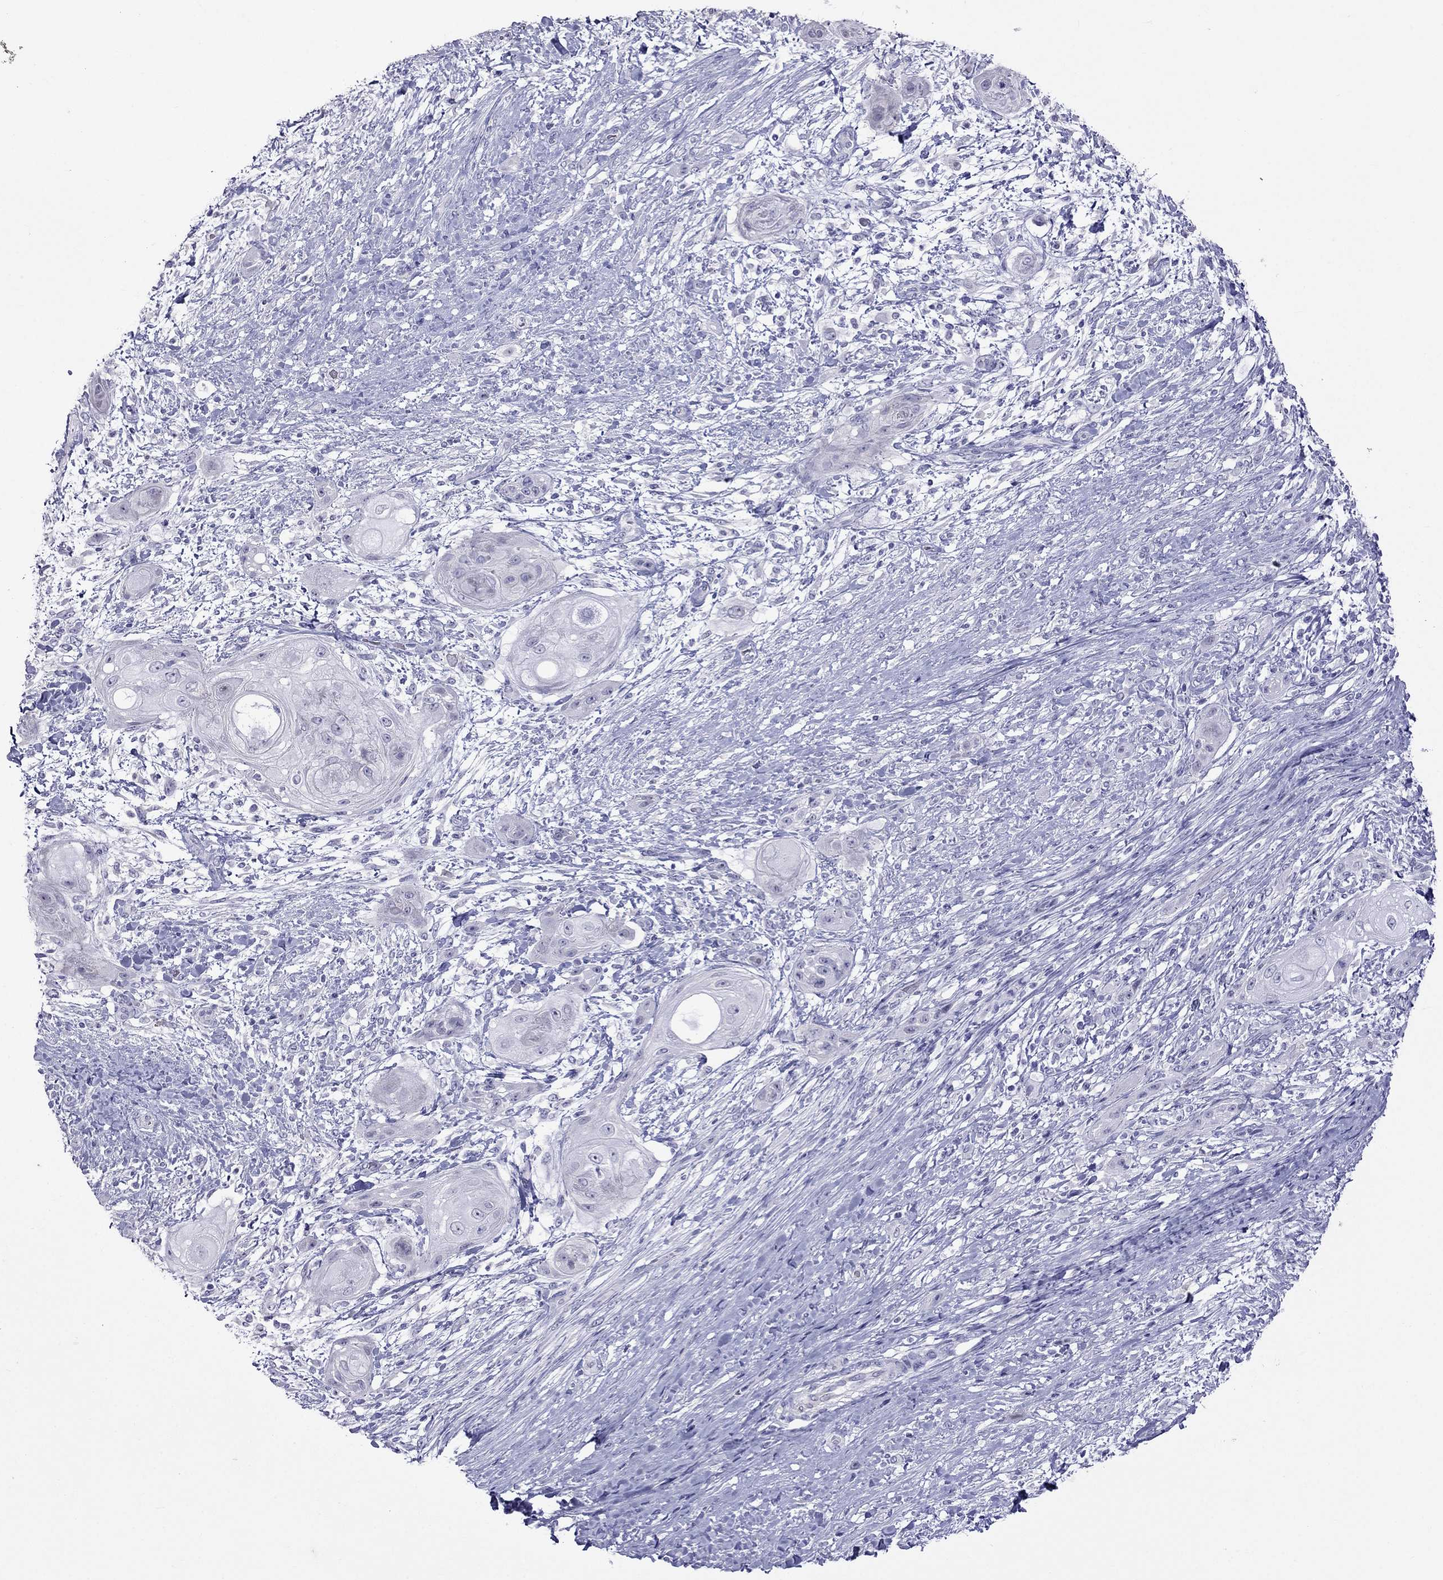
{"staining": {"intensity": "negative", "quantity": "none", "location": "none"}, "tissue": "skin cancer", "cell_type": "Tumor cells", "image_type": "cancer", "snomed": [{"axis": "morphology", "description": "Squamous cell carcinoma, NOS"}, {"axis": "topography", "description": "Skin"}], "caption": "Protein analysis of skin squamous cell carcinoma reveals no significant positivity in tumor cells.", "gene": "MGP", "patient": {"sex": "male", "age": 62}}